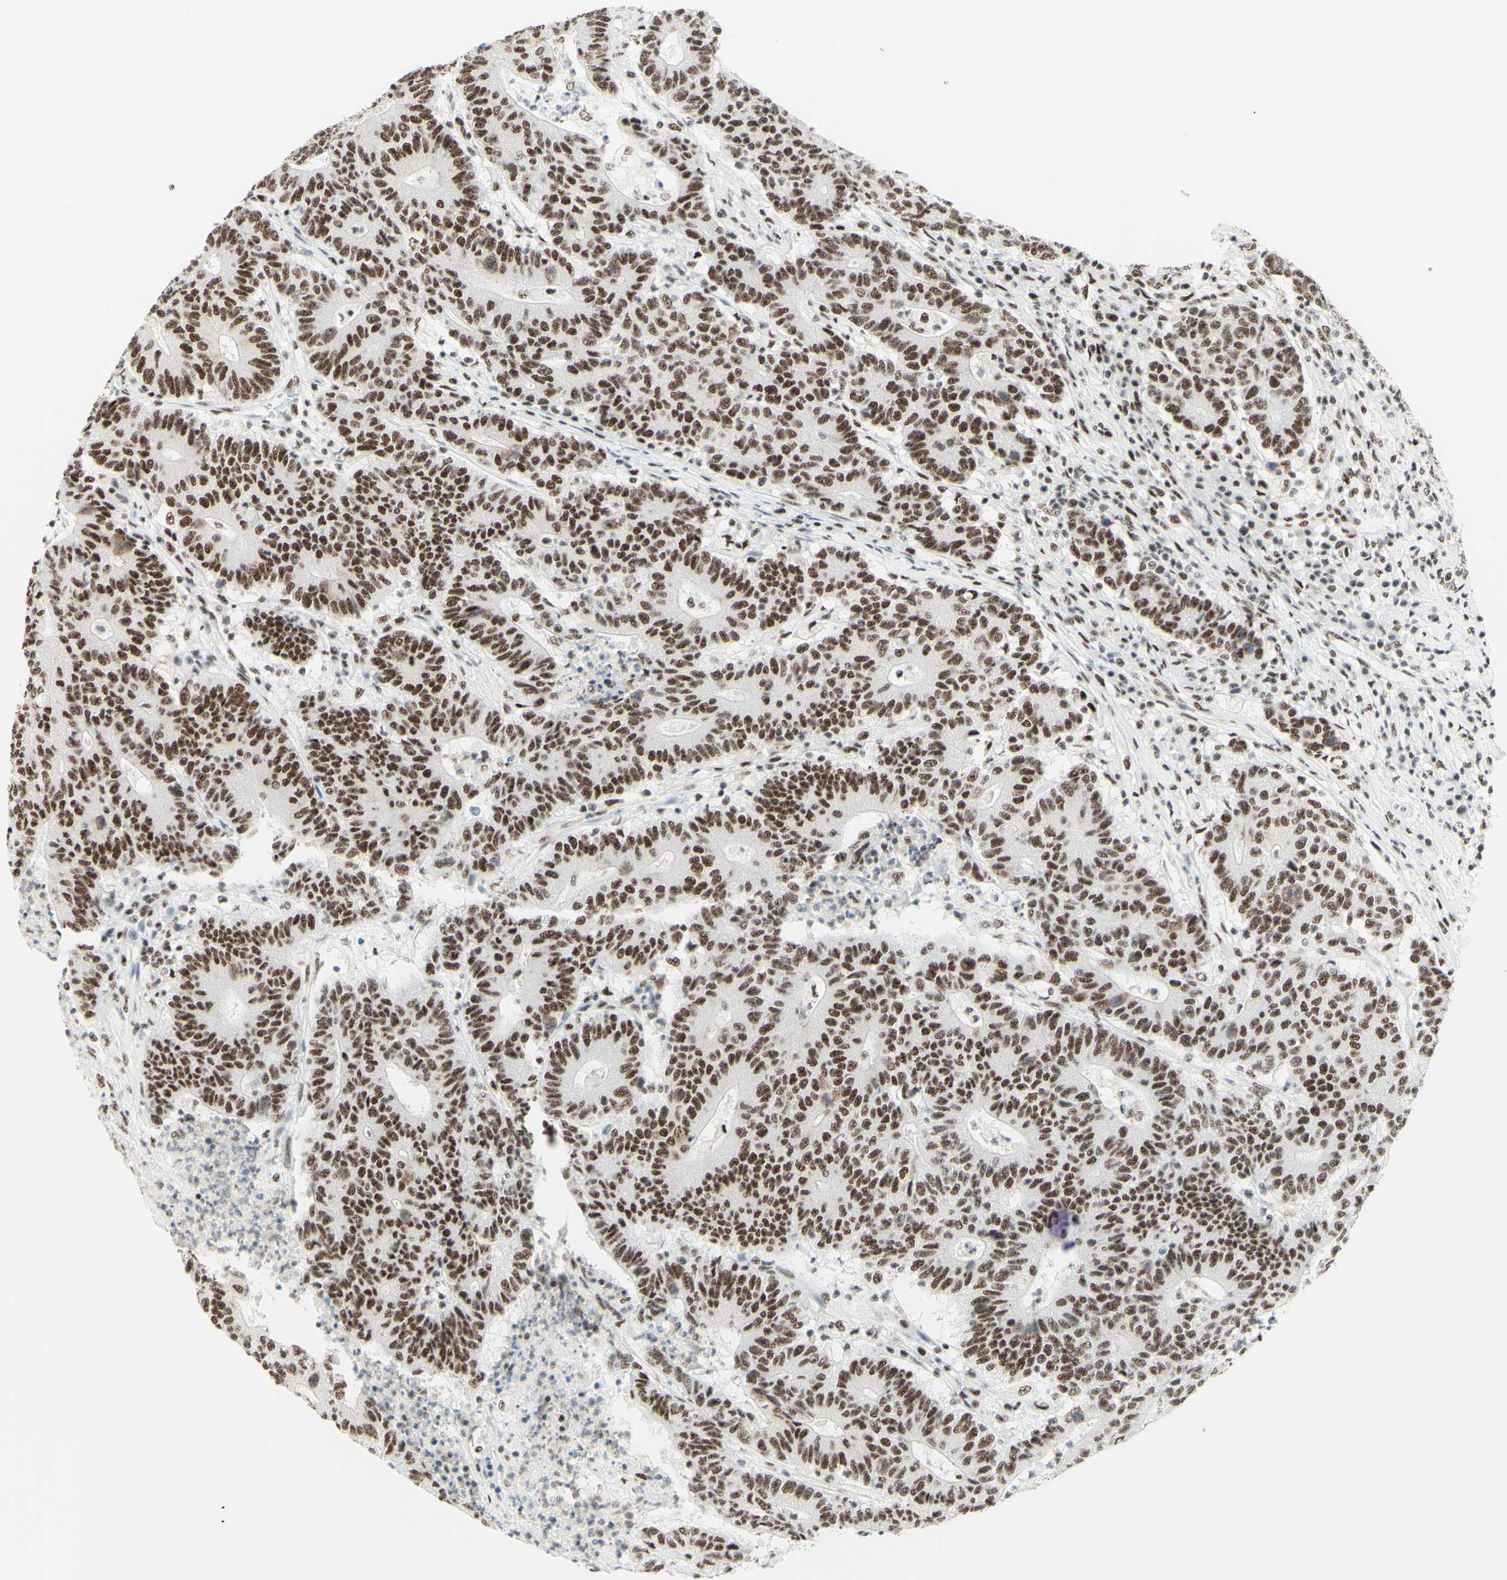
{"staining": {"intensity": "moderate", "quantity": ">75%", "location": "nuclear"}, "tissue": "colorectal cancer", "cell_type": "Tumor cells", "image_type": "cancer", "snomed": [{"axis": "morphology", "description": "Normal tissue, NOS"}, {"axis": "morphology", "description": "Adenocarcinoma, NOS"}, {"axis": "topography", "description": "Colon"}], "caption": "Protein expression analysis of human colorectal cancer reveals moderate nuclear positivity in about >75% of tumor cells.", "gene": "WTAP", "patient": {"sex": "female", "age": 75}}